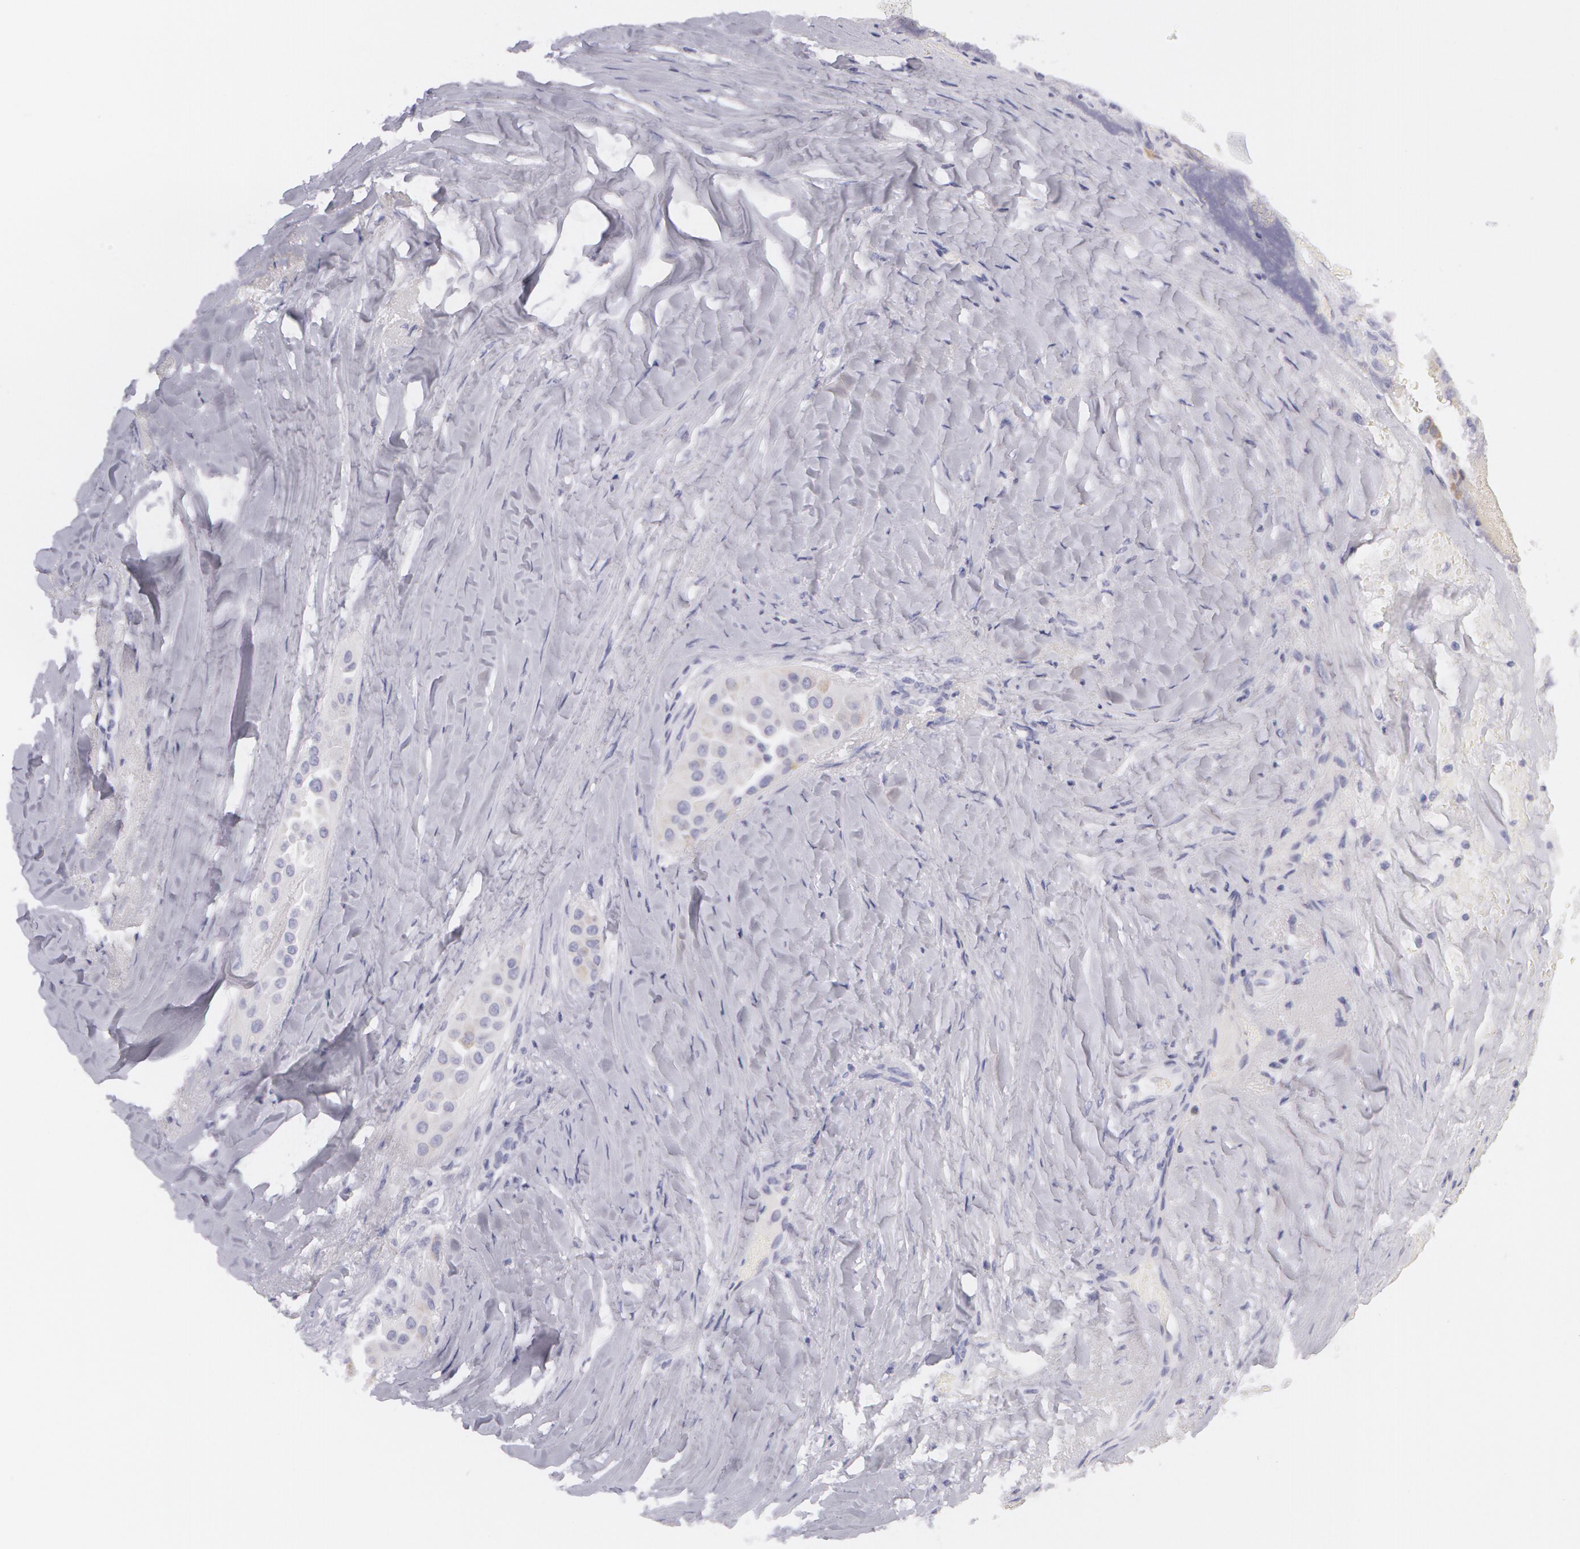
{"staining": {"intensity": "moderate", "quantity": "25%-75%", "location": "cytoplasmic/membranous"}, "tissue": "thyroid cancer", "cell_type": "Tumor cells", "image_type": "cancer", "snomed": [{"axis": "morphology", "description": "Papillary adenocarcinoma, NOS"}, {"axis": "topography", "description": "Thyroid gland"}], "caption": "Immunohistochemical staining of human papillary adenocarcinoma (thyroid) demonstrates medium levels of moderate cytoplasmic/membranous protein positivity in about 25%-75% of tumor cells.", "gene": "AMACR", "patient": {"sex": "male", "age": 87}}